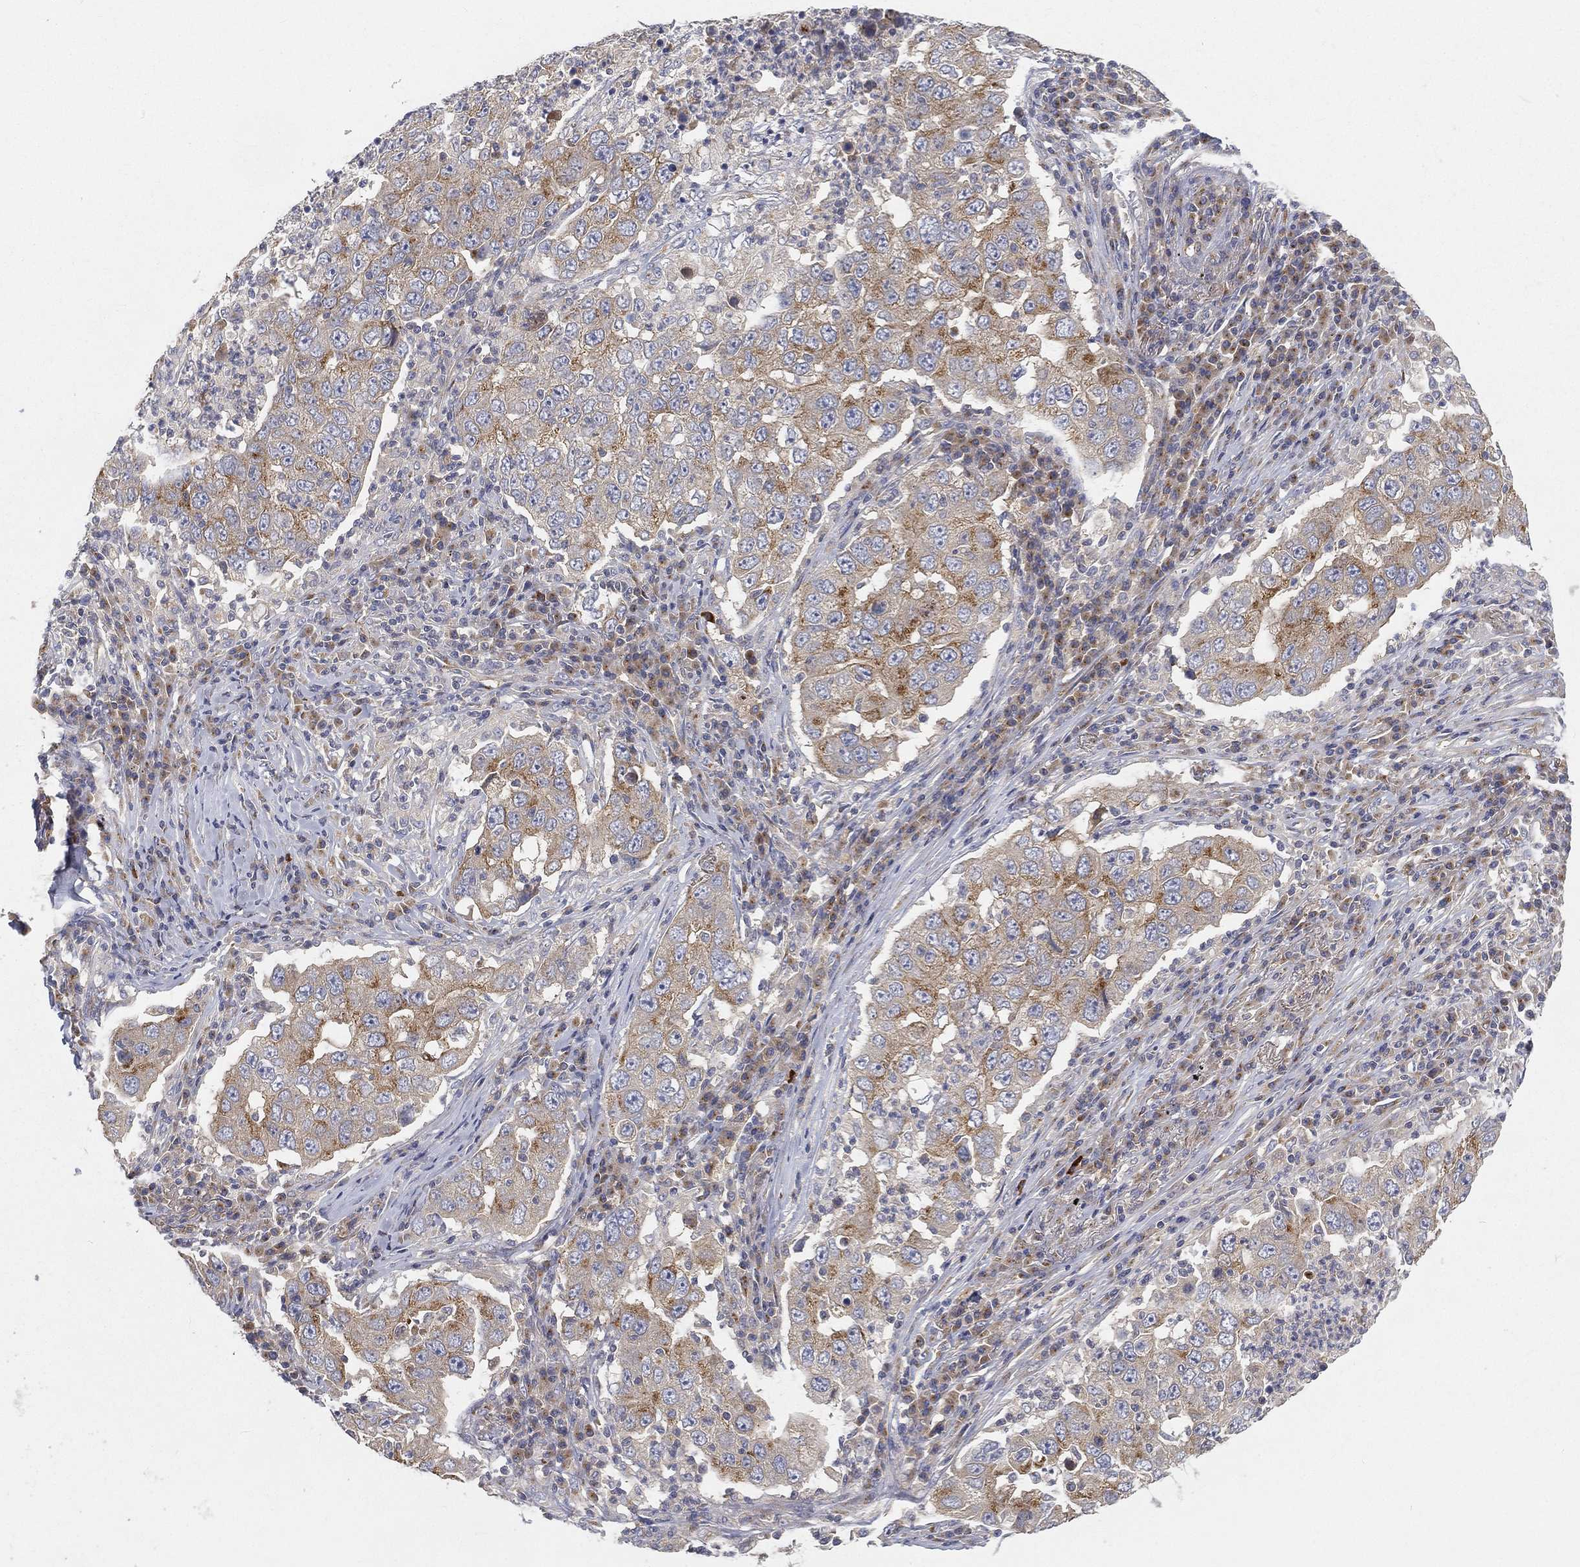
{"staining": {"intensity": "moderate", "quantity": "25%-75%", "location": "cytoplasmic/membranous"}, "tissue": "lung cancer", "cell_type": "Tumor cells", "image_type": "cancer", "snomed": [{"axis": "morphology", "description": "Adenocarcinoma, NOS"}, {"axis": "topography", "description": "Lung"}], "caption": "Approximately 25%-75% of tumor cells in human lung cancer (adenocarcinoma) reveal moderate cytoplasmic/membranous protein positivity as visualized by brown immunohistochemical staining.", "gene": "CTSL", "patient": {"sex": "male", "age": 73}}